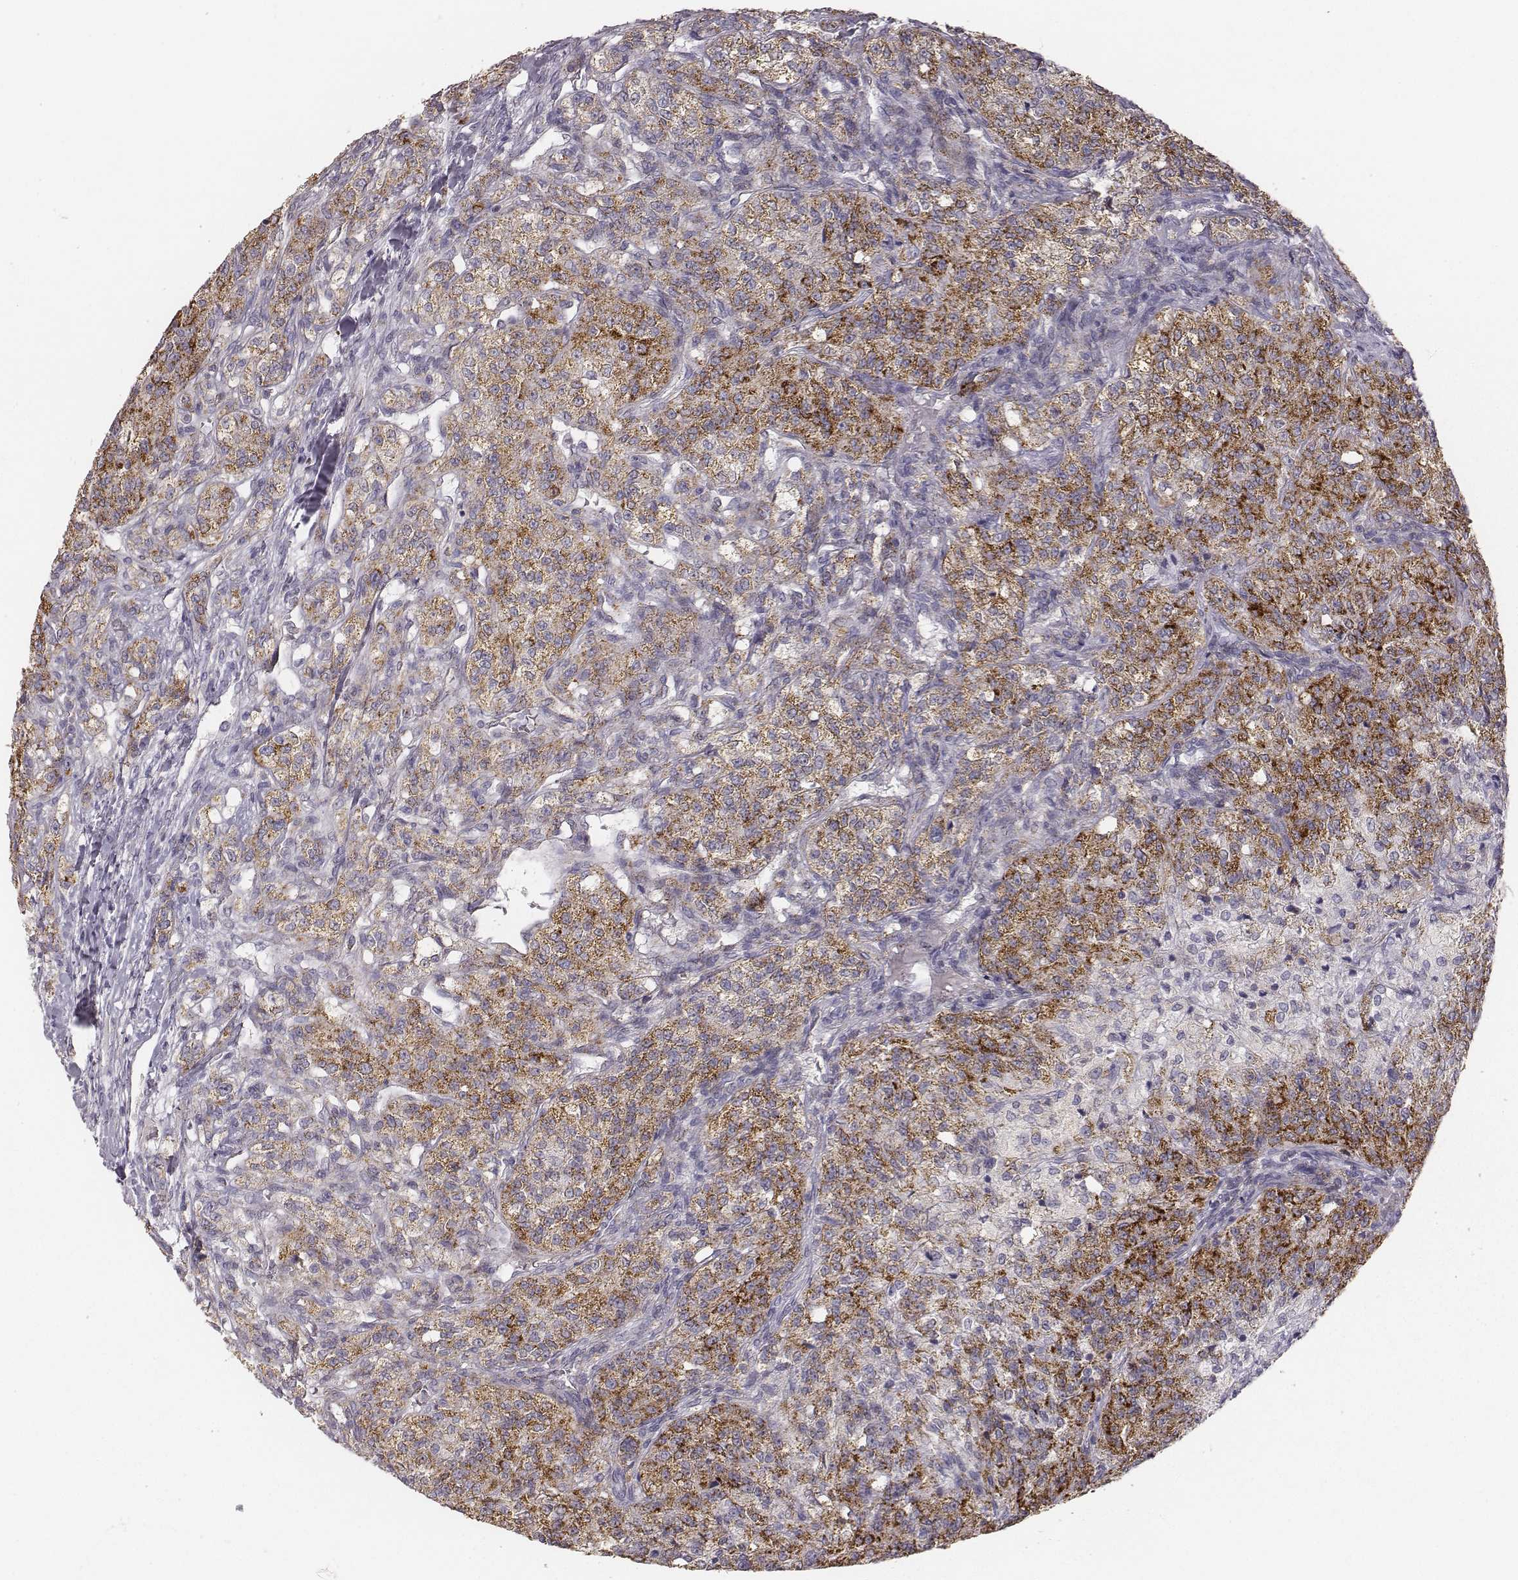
{"staining": {"intensity": "moderate", "quantity": ">75%", "location": "cytoplasmic/membranous"}, "tissue": "renal cancer", "cell_type": "Tumor cells", "image_type": "cancer", "snomed": [{"axis": "morphology", "description": "Adenocarcinoma, NOS"}, {"axis": "topography", "description": "Kidney"}], "caption": "An immunohistochemistry (IHC) histopathology image of tumor tissue is shown. Protein staining in brown labels moderate cytoplasmic/membranous positivity in adenocarcinoma (renal) within tumor cells.", "gene": "ABCD3", "patient": {"sex": "female", "age": 63}}